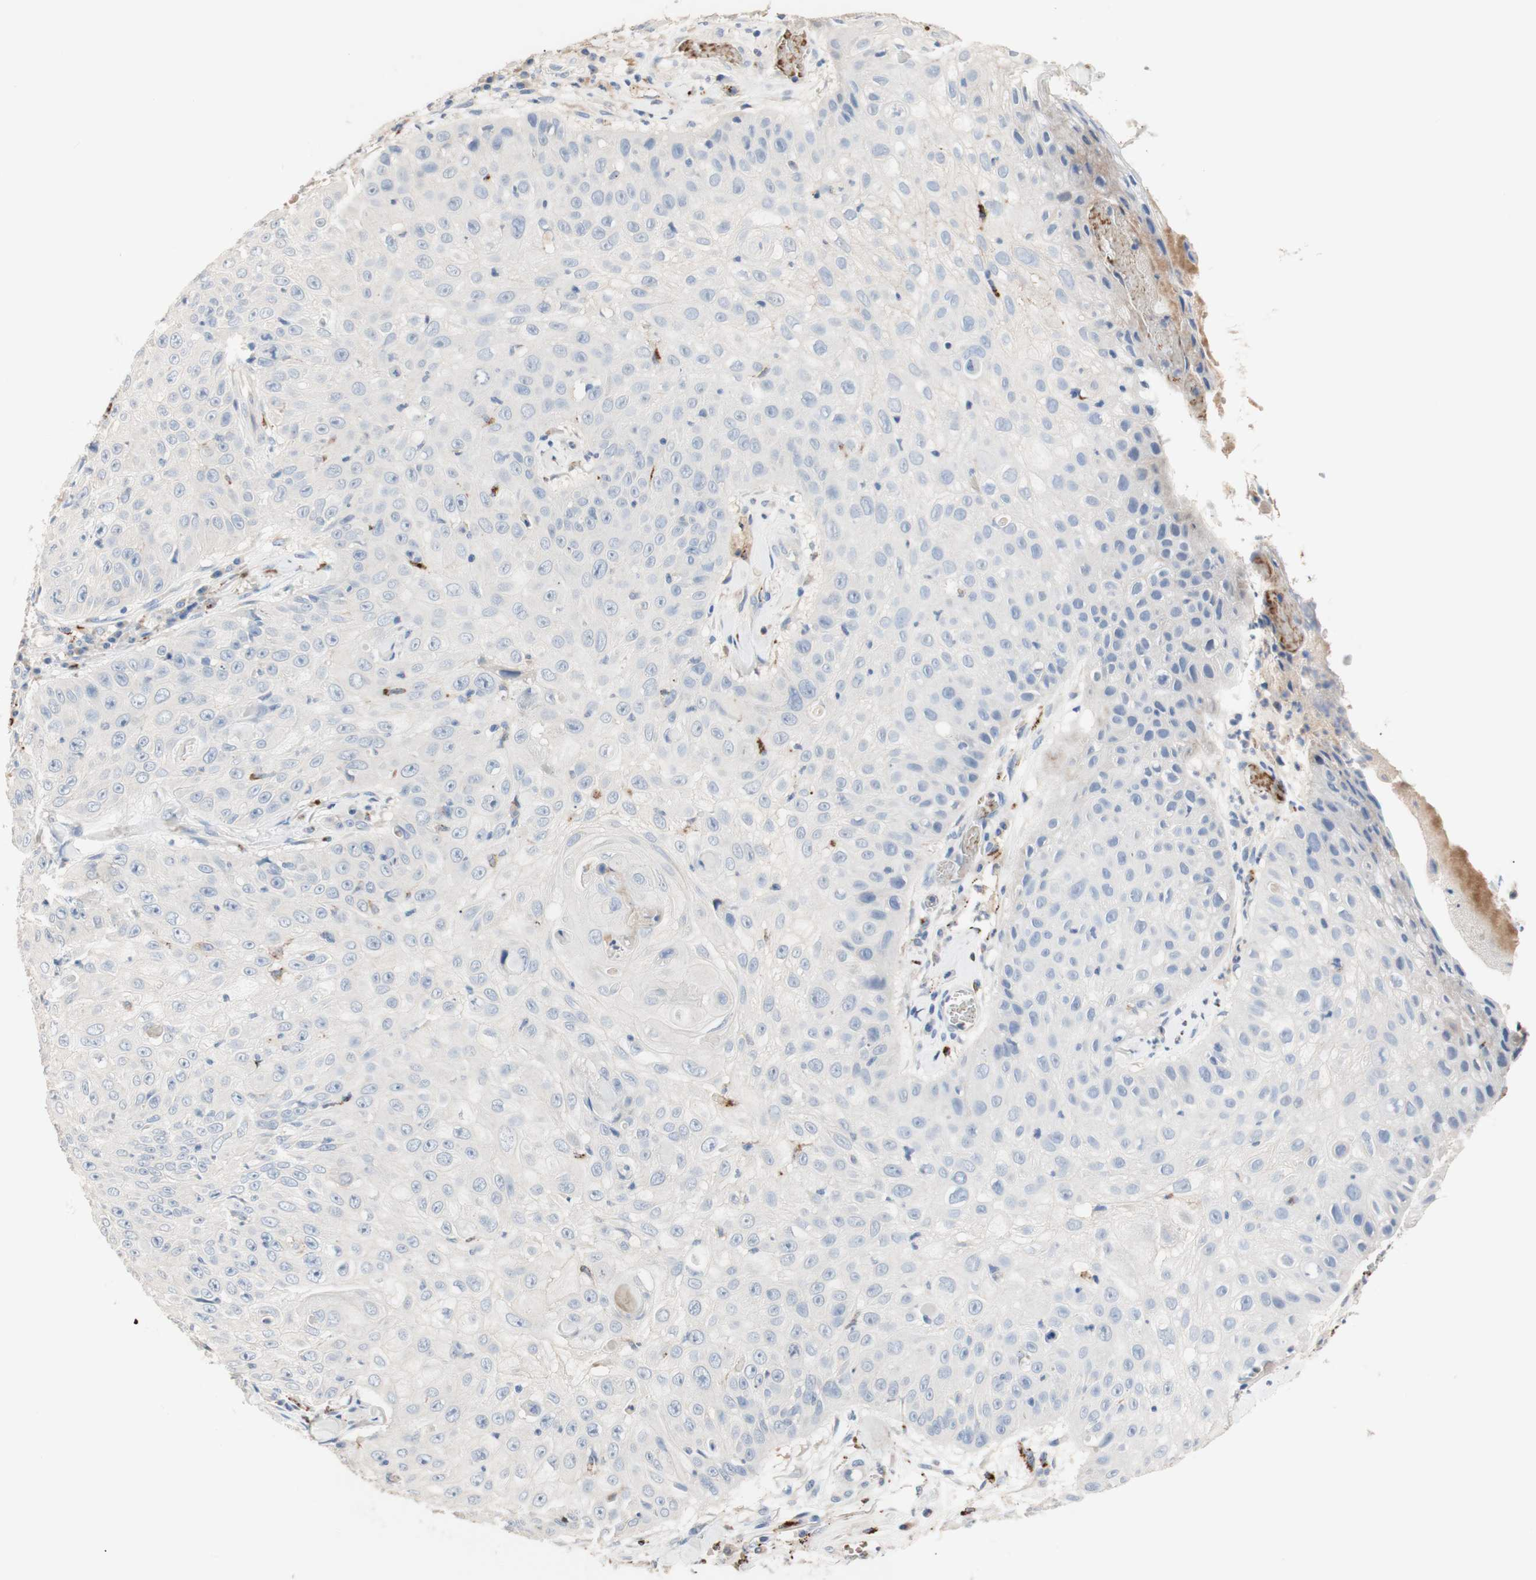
{"staining": {"intensity": "negative", "quantity": "none", "location": "none"}, "tissue": "skin cancer", "cell_type": "Tumor cells", "image_type": "cancer", "snomed": [{"axis": "morphology", "description": "Squamous cell carcinoma, NOS"}, {"axis": "topography", "description": "Skin"}], "caption": "The IHC photomicrograph has no significant expression in tumor cells of skin cancer (squamous cell carcinoma) tissue.", "gene": "CDON", "patient": {"sex": "male", "age": 86}}